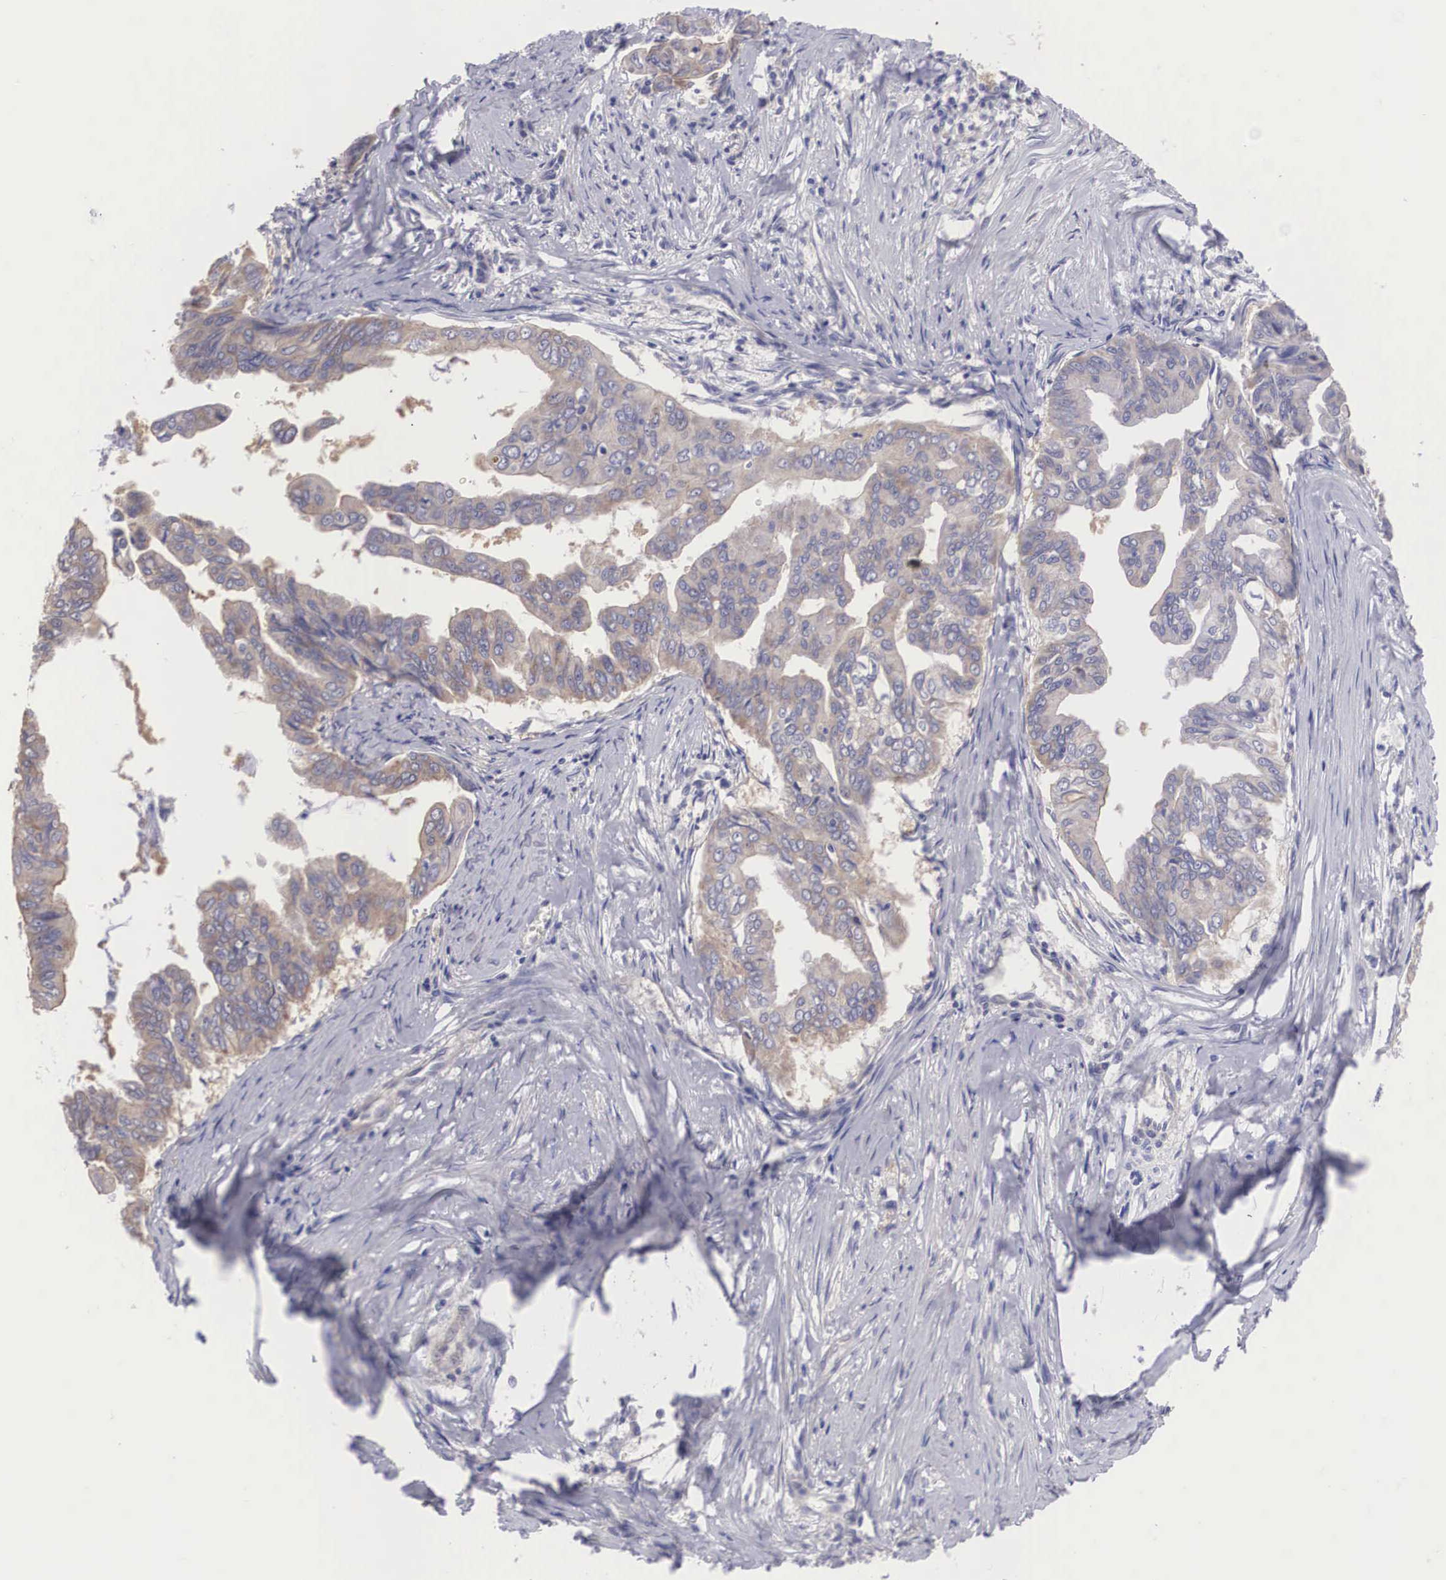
{"staining": {"intensity": "moderate", "quantity": "25%-75%", "location": "cytoplasmic/membranous"}, "tissue": "stomach cancer", "cell_type": "Tumor cells", "image_type": "cancer", "snomed": [{"axis": "morphology", "description": "Adenocarcinoma, NOS"}, {"axis": "topography", "description": "Stomach, upper"}], "caption": "Moderate cytoplasmic/membranous protein staining is seen in about 25%-75% of tumor cells in stomach cancer (adenocarcinoma).", "gene": "TXLNG", "patient": {"sex": "male", "age": 80}}